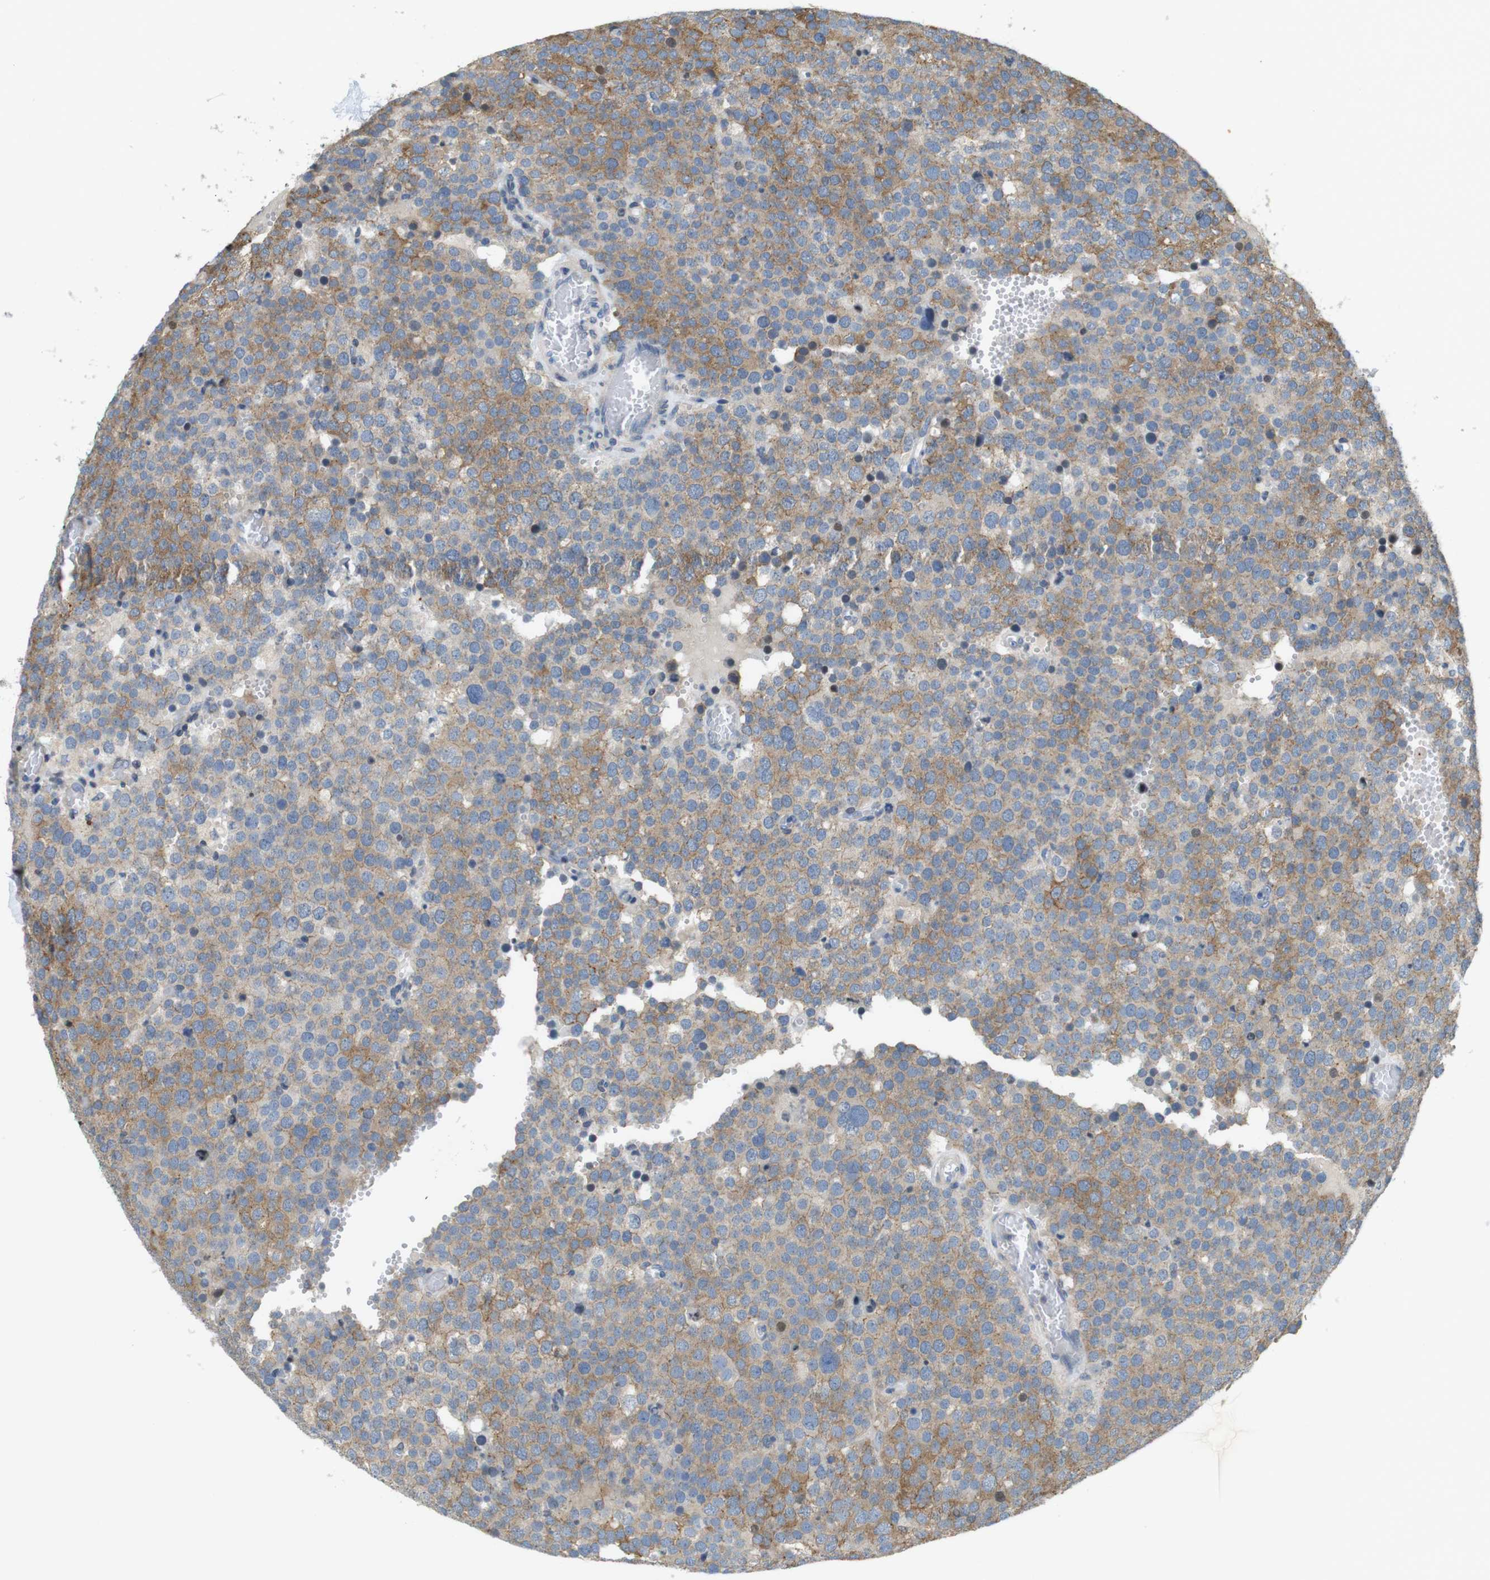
{"staining": {"intensity": "moderate", "quantity": "25%-75%", "location": "cytoplasmic/membranous"}, "tissue": "testis cancer", "cell_type": "Tumor cells", "image_type": "cancer", "snomed": [{"axis": "morphology", "description": "Normal tissue, NOS"}, {"axis": "morphology", "description": "Seminoma, NOS"}, {"axis": "topography", "description": "Testis"}], "caption": "DAB (3,3'-diaminobenzidine) immunohistochemical staining of testis cancer displays moderate cytoplasmic/membranous protein staining in approximately 25%-75% of tumor cells. (IHC, brightfield microscopy, high magnification).", "gene": "PCDH10", "patient": {"sex": "male", "age": 71}}